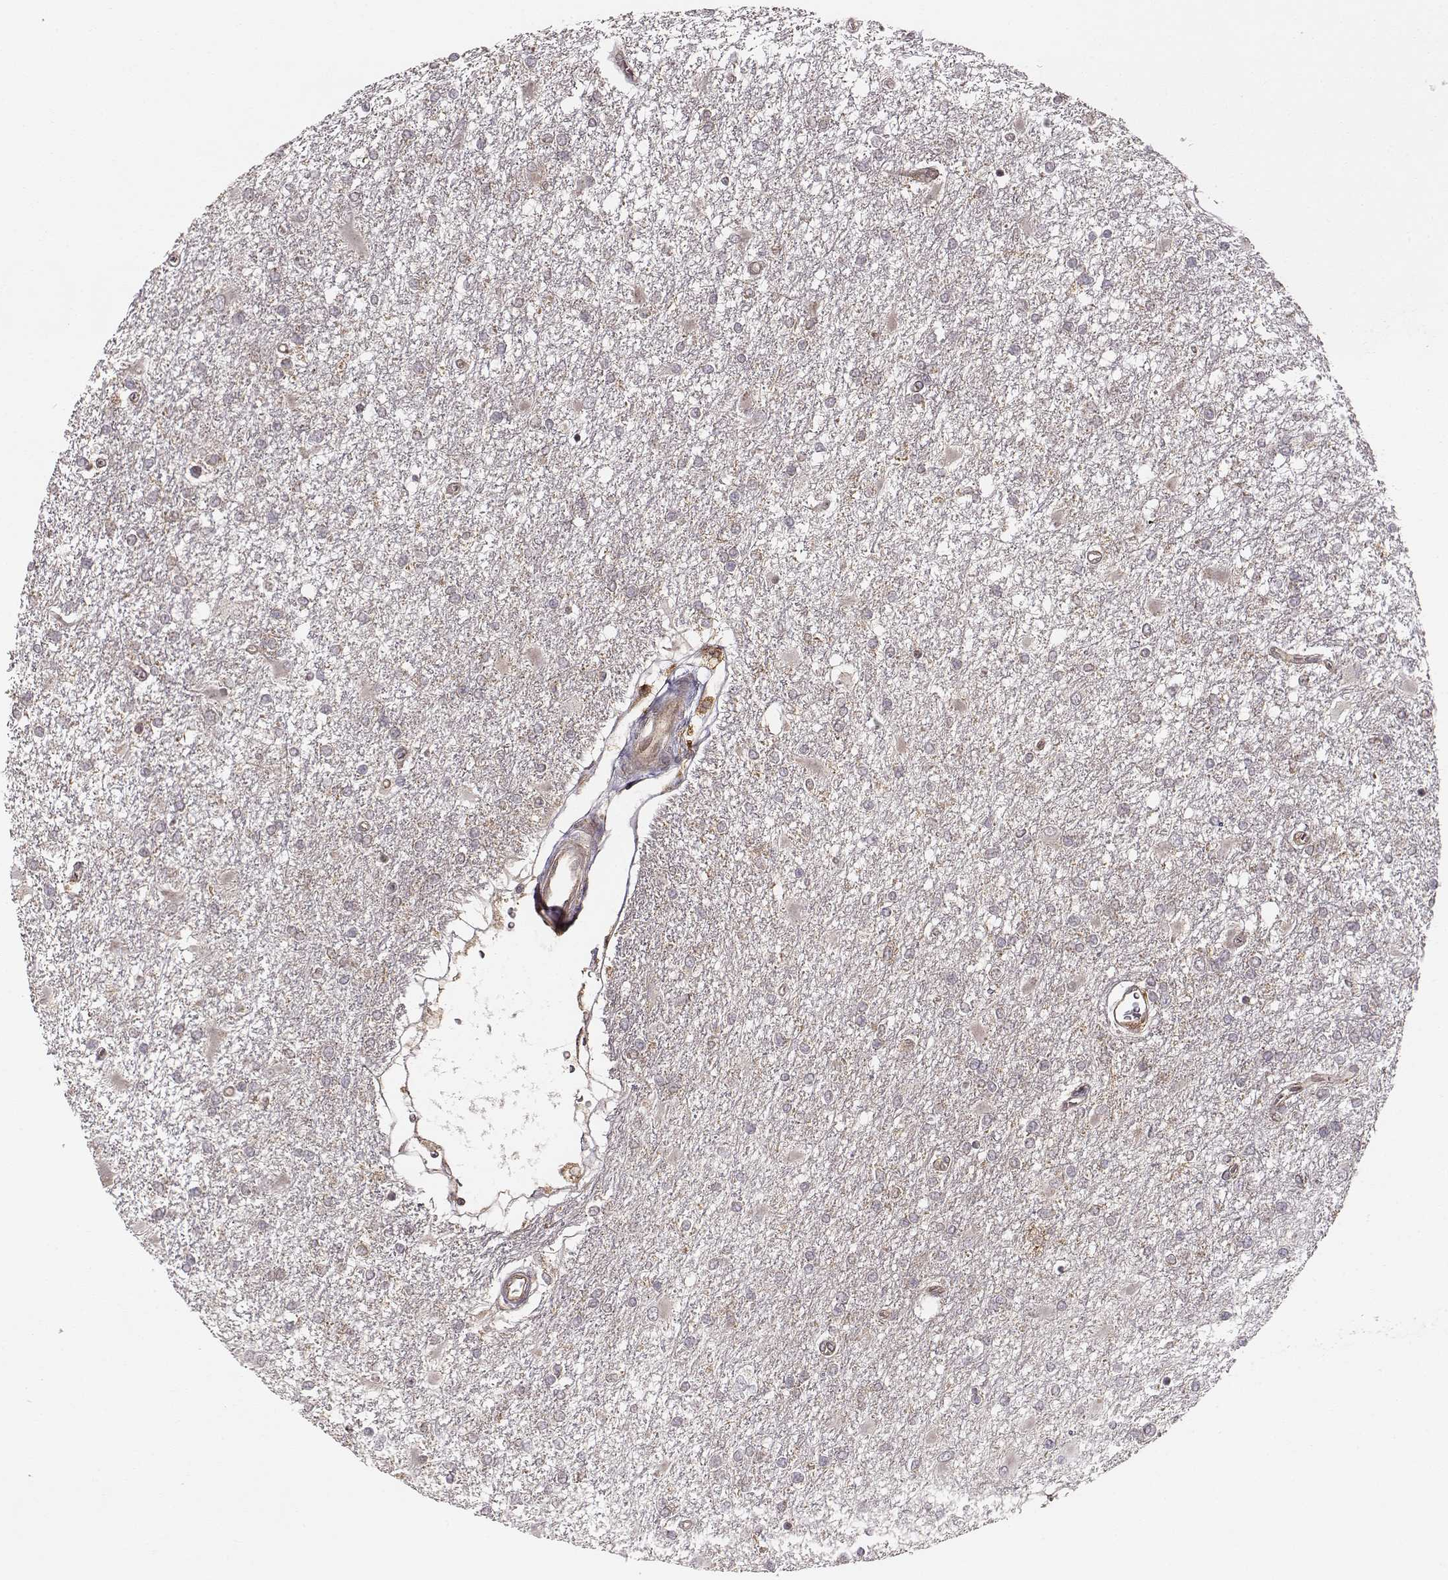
{"staining": {"intensity": "weak", "quantity": "<25%", "location": "cytoplasmic/membranous"}, "tissue": "glioma", "cell_type": "Tumor cells", "image_type": "cancer", "snomed": [{"axis": "morphology", "description": "Glioma, malignant, High grade"}, {"axis": "topography", "description": "Cerebral cortex"}], "caption": "A histopathology image of glioma stained for a protein demonstrates no brown staining in tumor cells.", "gene": "VPS26A", "patient": {"sex": "male", "age": 79}}